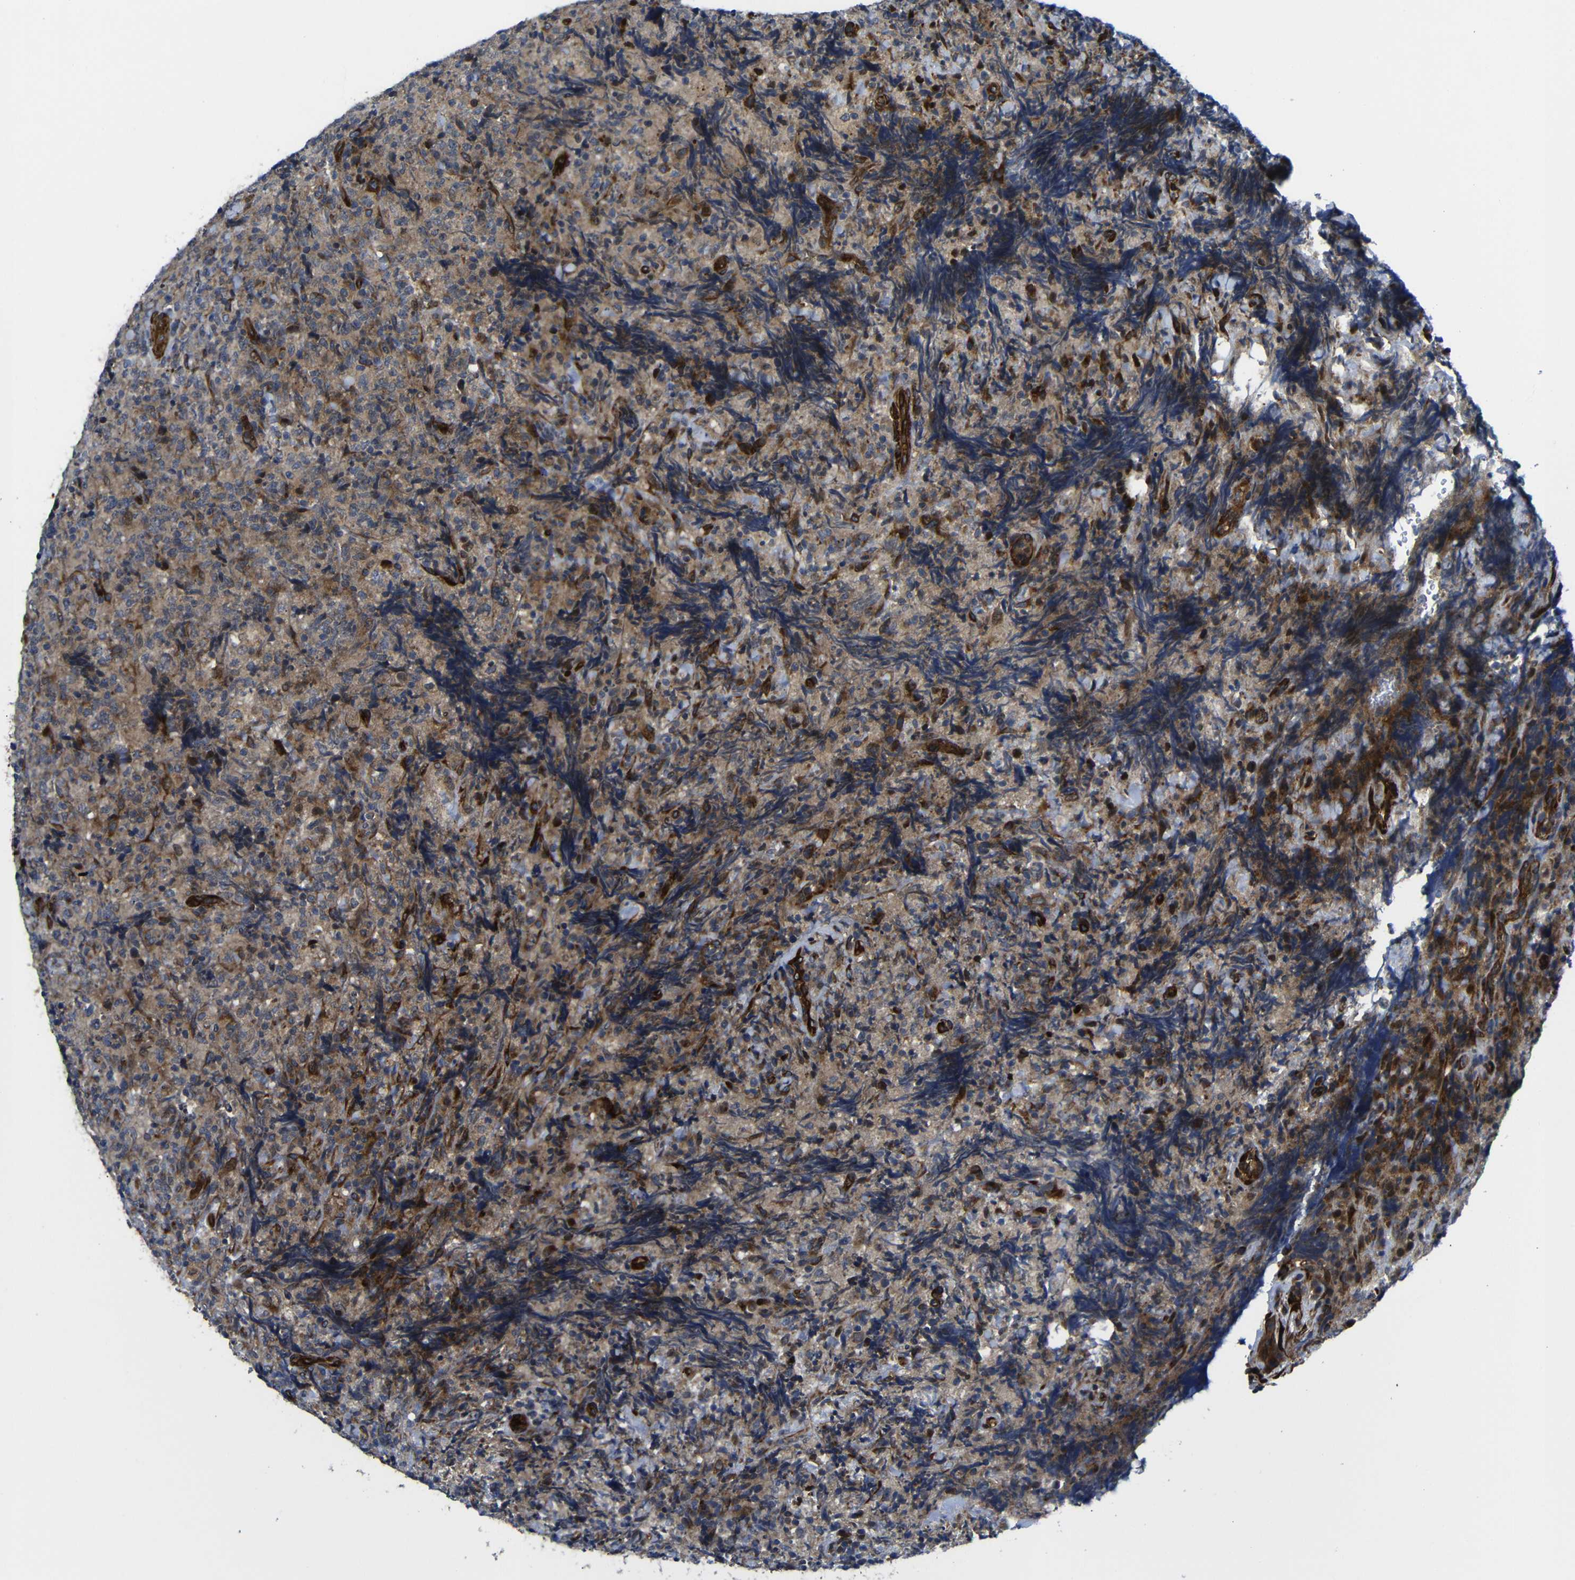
{"staining": {"intensity": "moderate", "quantity": ">75%", "location": "cytoplasmic/membranous"}, "tissue": "lymphoma", "cell_type": "Tumor cells", "image_type": "cancer", "snomed": [{"axis": "morphology", "description": "Malignant lymphoma, non-Hodgkin's type, High grade"}, {"axis": "topography", "description": "Tonsil"}], "caption": "Human high-grade malignant lymphoma, non-Hodgkin's type stained with a protein marker shows moderate staining in tumor cells.", "gene": "PARP14", "patient": {"sex": "female", "age": 36}}